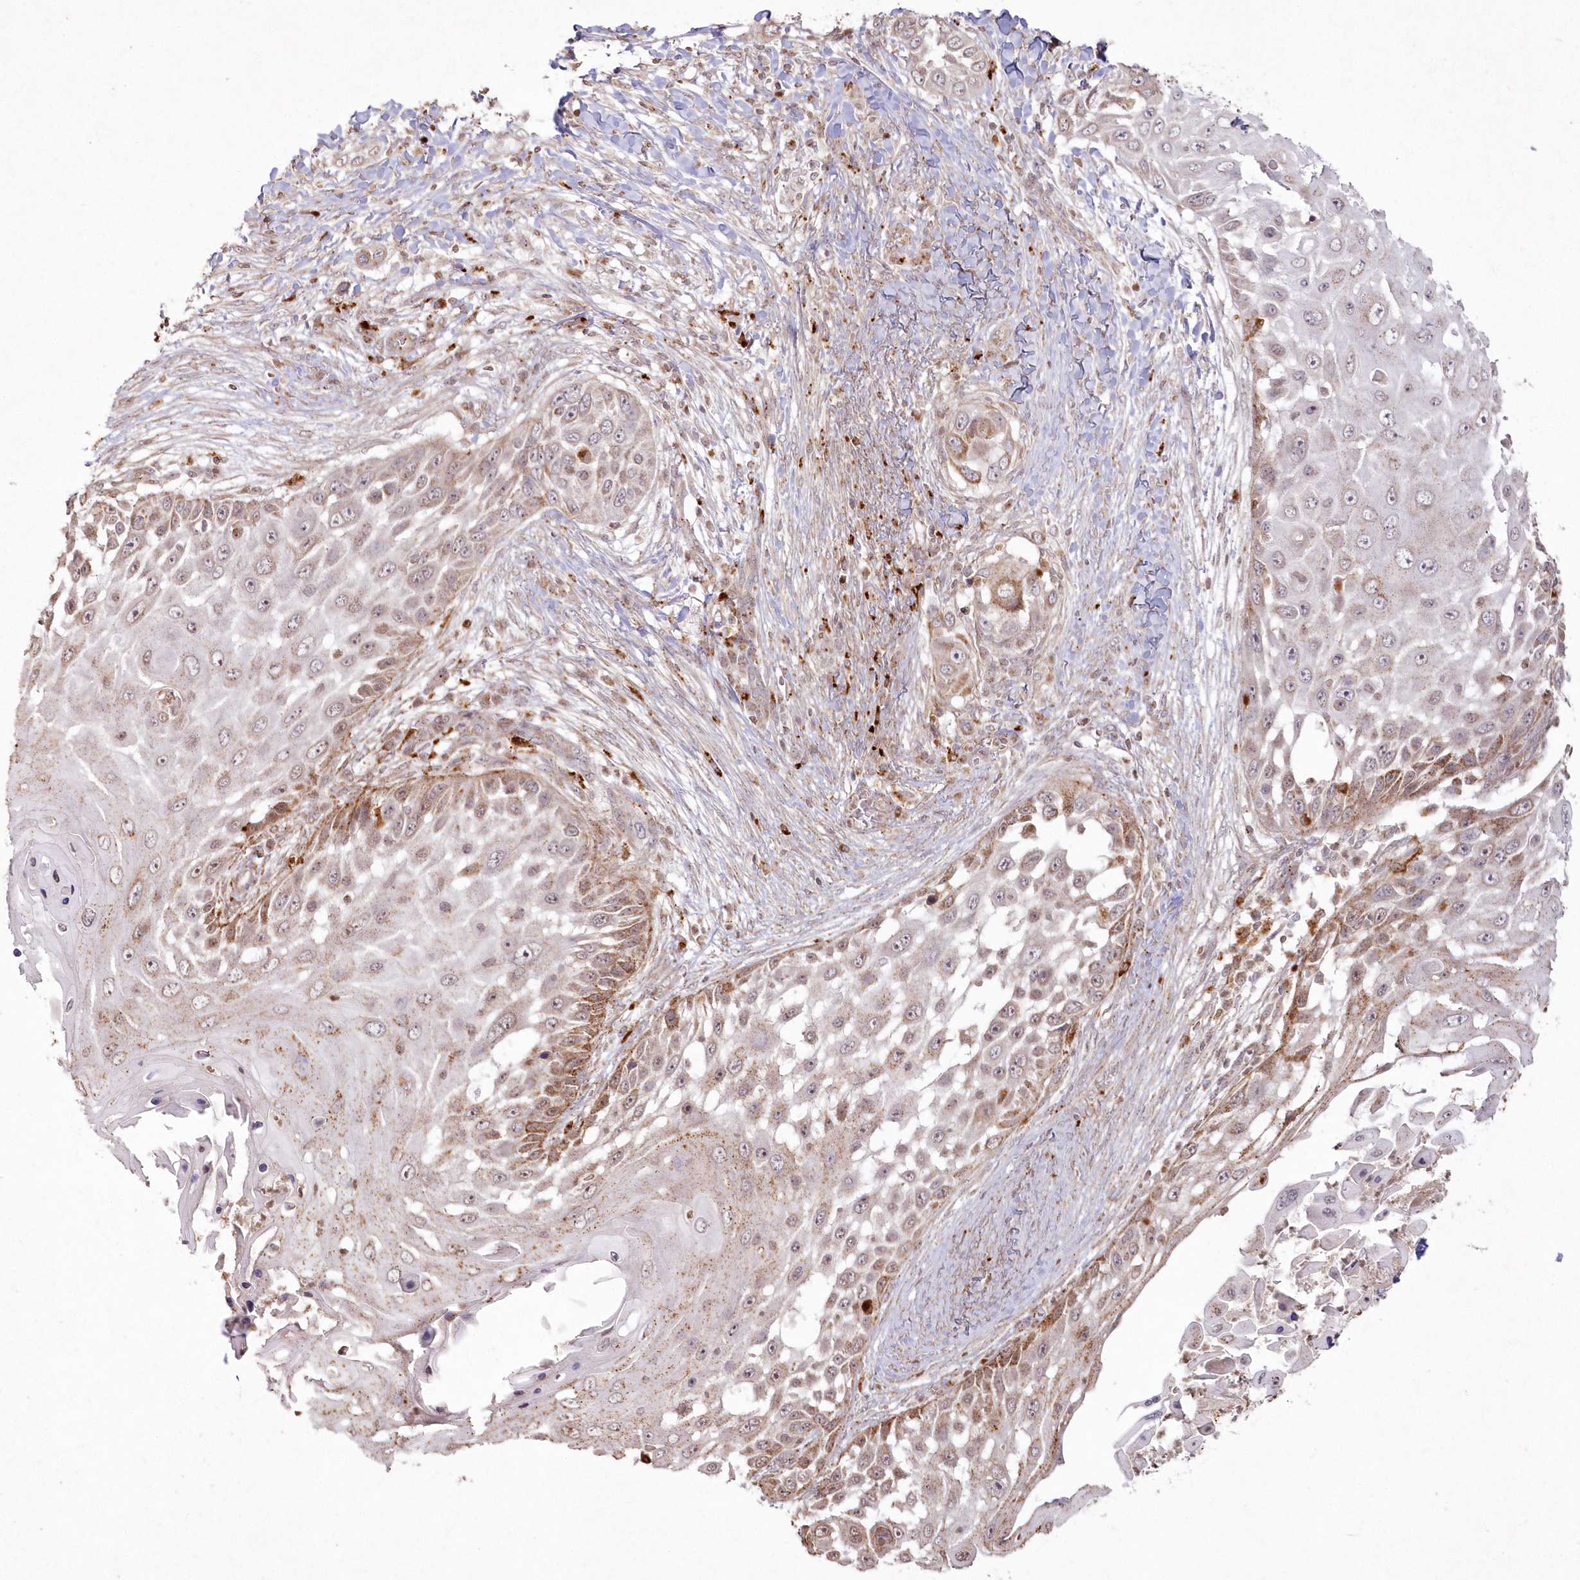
{"staining": {"intensity": "moderate", "quantity": "25%-75%", "location": "cytoplasmic/membranous"}, "tissue": "skin cancer", "cell_type": "Tumor cells", "image_type": "cancer", "snomed": [{"axis": "morphology", "description": "Squamous cell carcinoma, NOS"}, {"axis": "topography", "description": "Skin"}], "caption": "Moderate cytoplasmic/membranous staining for a protein is seen in about 25%-75% of tumor cells of skin squamous cell carcinoma using immunohistochemistry (IHC).", "gene": "ARSB", "patient": {"sex": "female", "age": 44}}